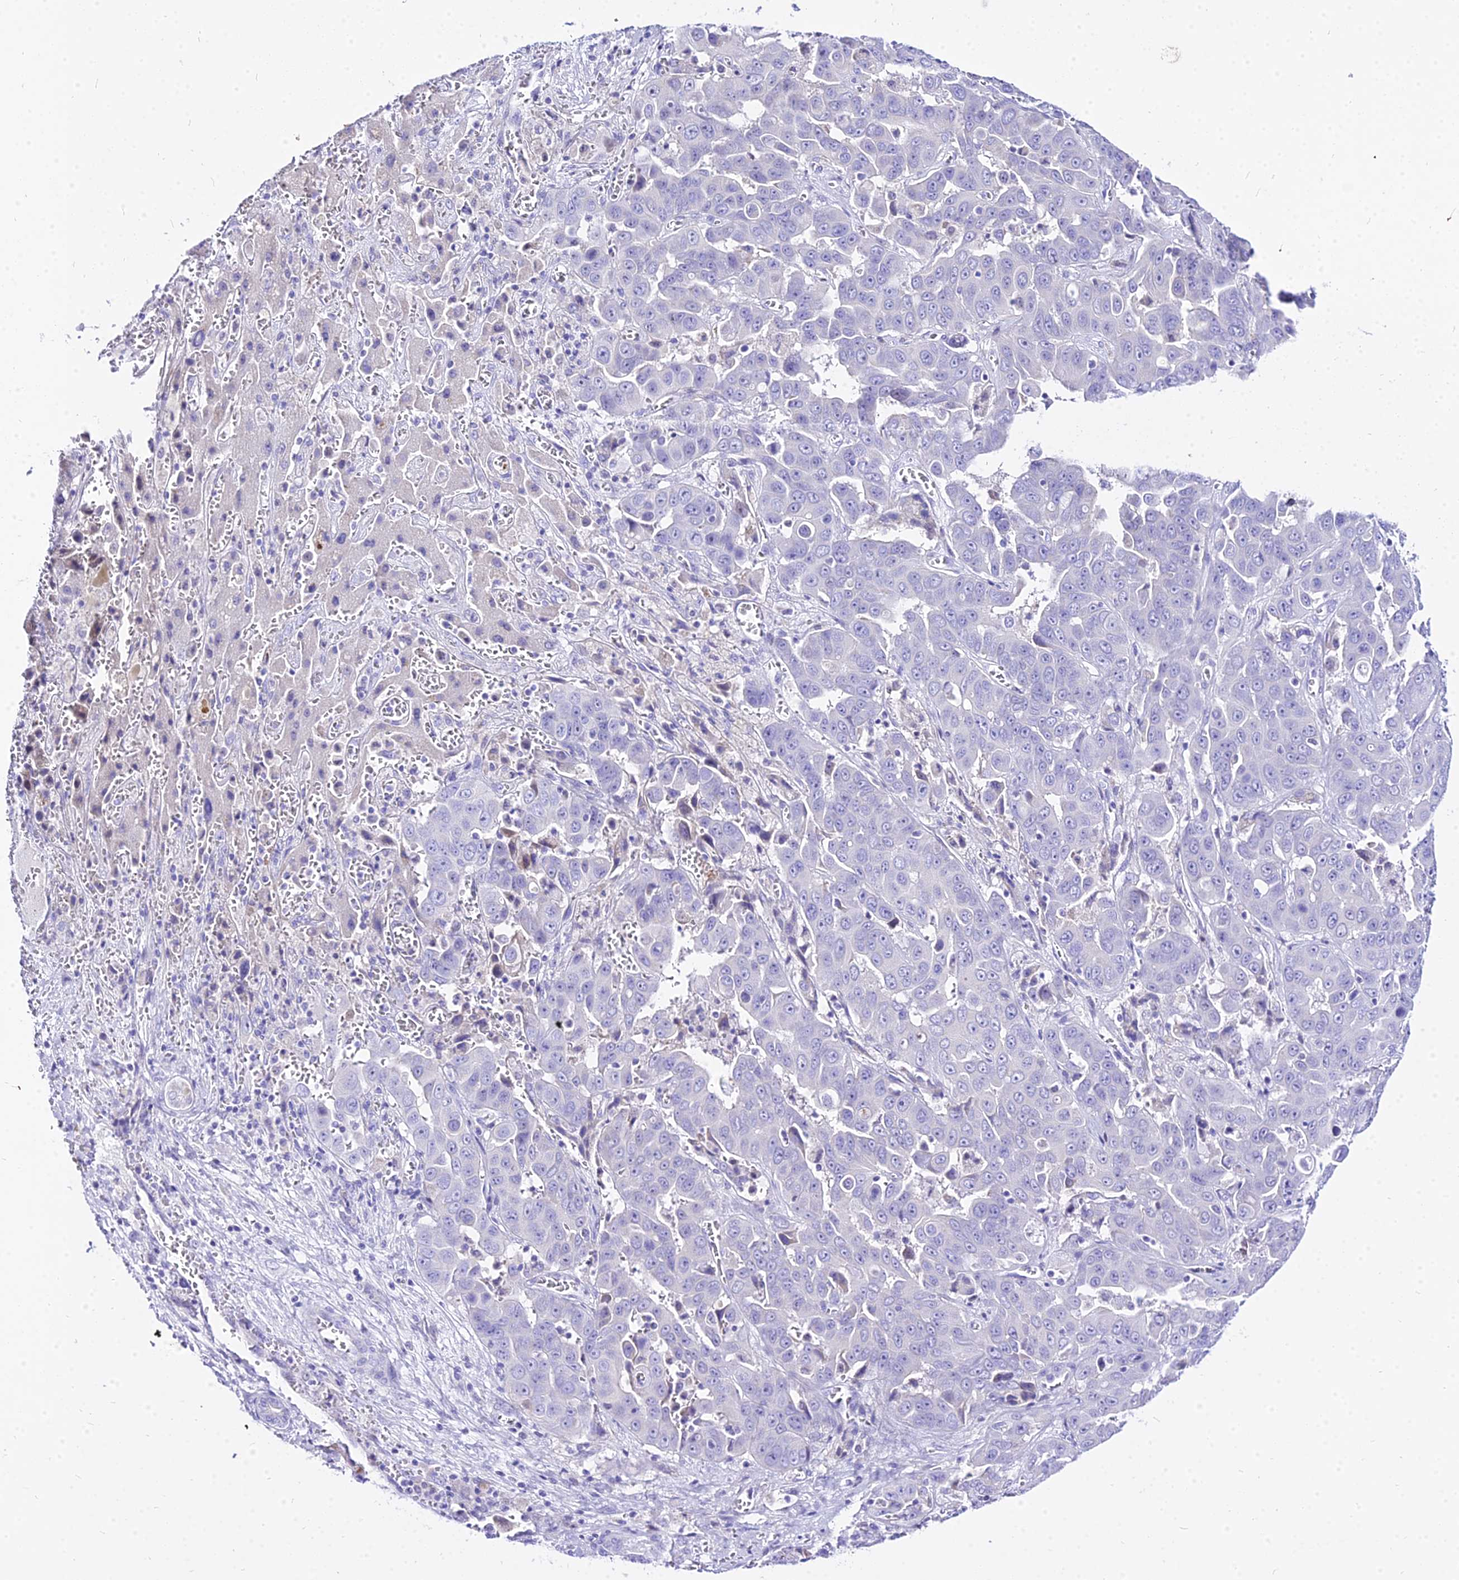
{"staining": {"intensity": "negative", "quantity": "none", "location": "none"}, "tissue": "liver cancer", "cell_type": "Tumor cells", "image_type": "cancer", "snomed": [{"axis": "morphology", "description": "Cholangiocarcinoma"}, {"axis": "topography", "description": "Liver"}], "caption": "Immunohistochemistry (IHC) micrograph of neoplastic tissue: liver cancer (cholangiocarcinoma) stained with DAB shows no significant protein expression in tumor cells. (DAB immunohistochemistry with hematoxylin counter stain).", "gene": "CARD18", "patient": {"sex": "female", "age": 52}}